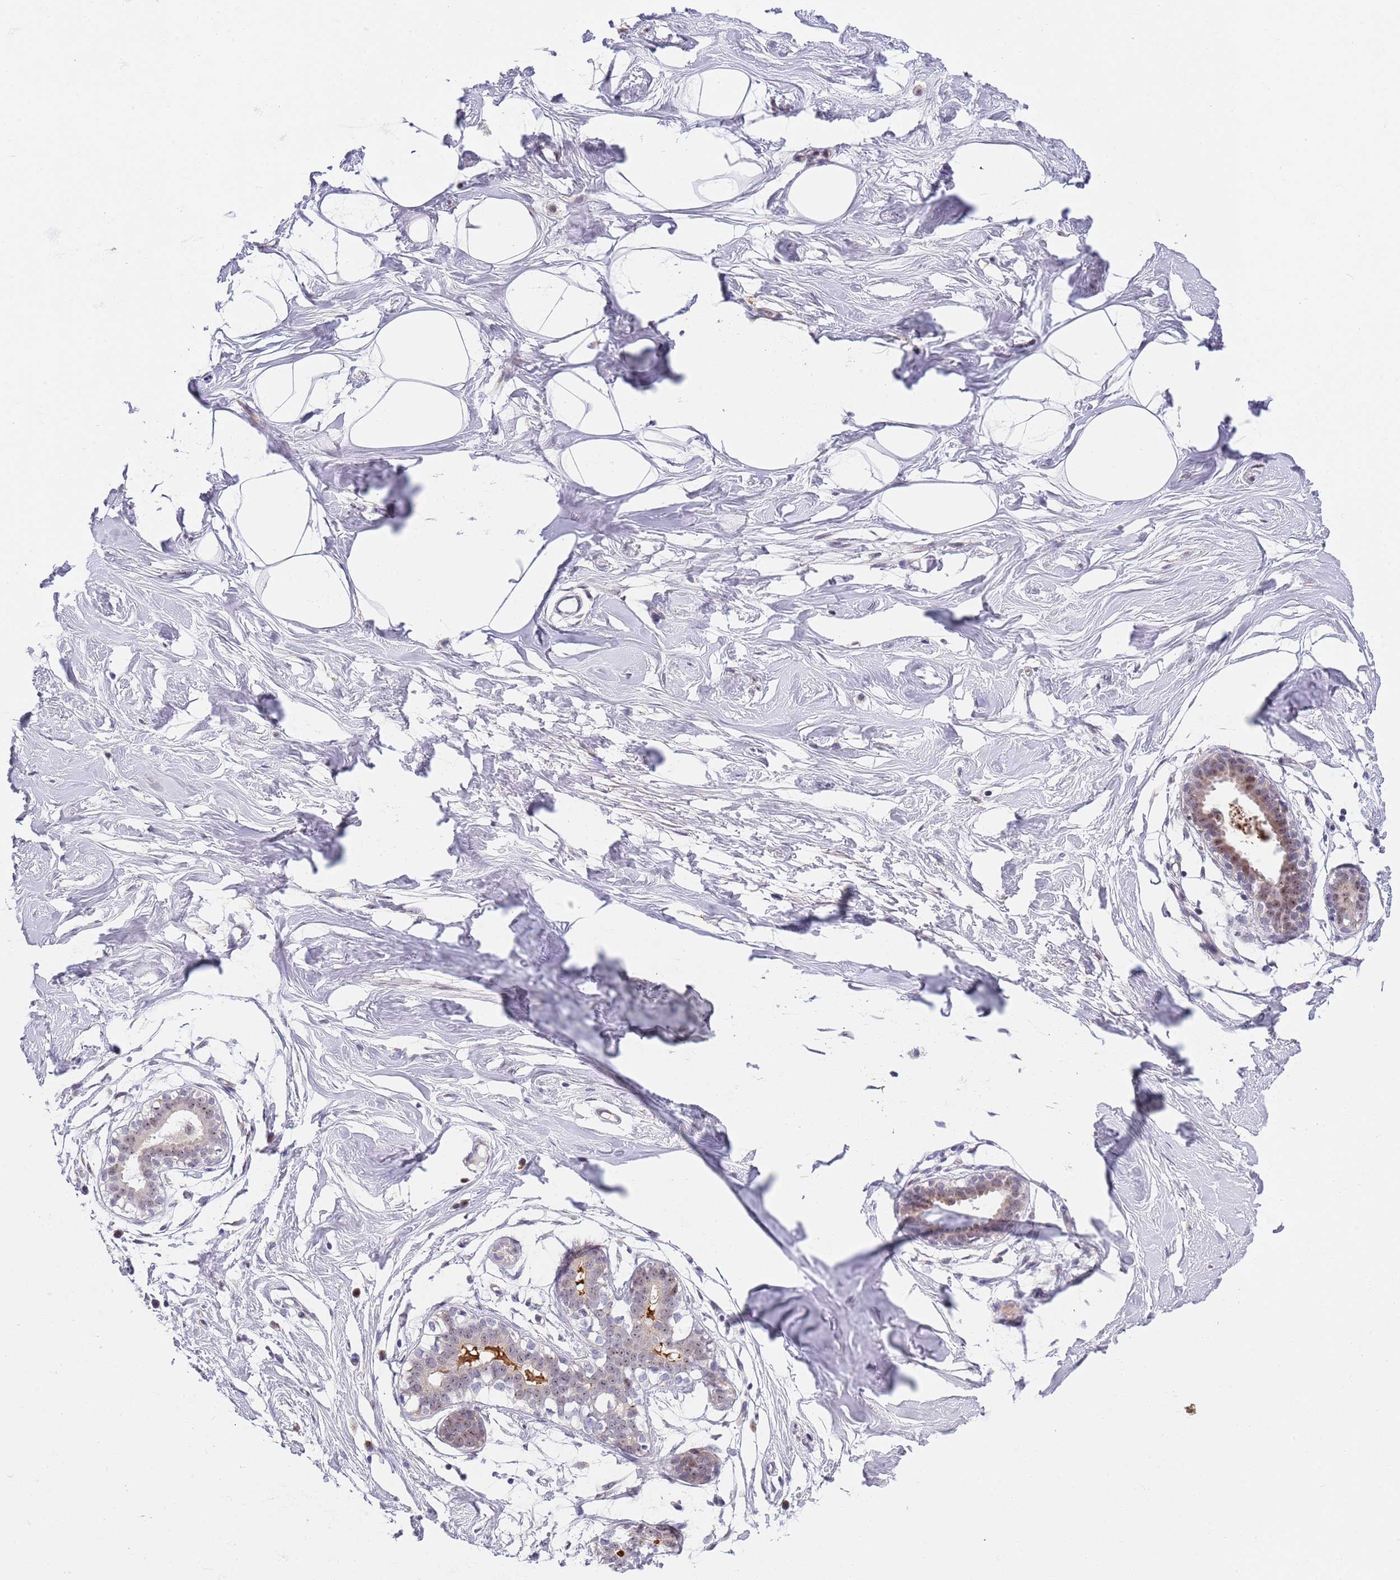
{"staining": {"intensity": "negative", "quantity": "none", "location": "none"}, "tissue": "breast", "cell_type": "Adipocytes", "image_type": "normal", "snomed": [{"axis": "morphology", "description": "Normal tissue, NOS"}, {"axis": "morphology", "description": "Adenoma, NOS"}, {"axis": "topography", "description": "Breast"}], "caption": "DAB immunohistochemical staining of unremarkable breast exhibits no significant staining in adipocytes. (Stains: DAB IHC with hematoxylin counter stain, Microscopy: brightfield microscopy at high magnification).", "gene": "PLCL2", "patient": {"sex": "female", "age": 23}}